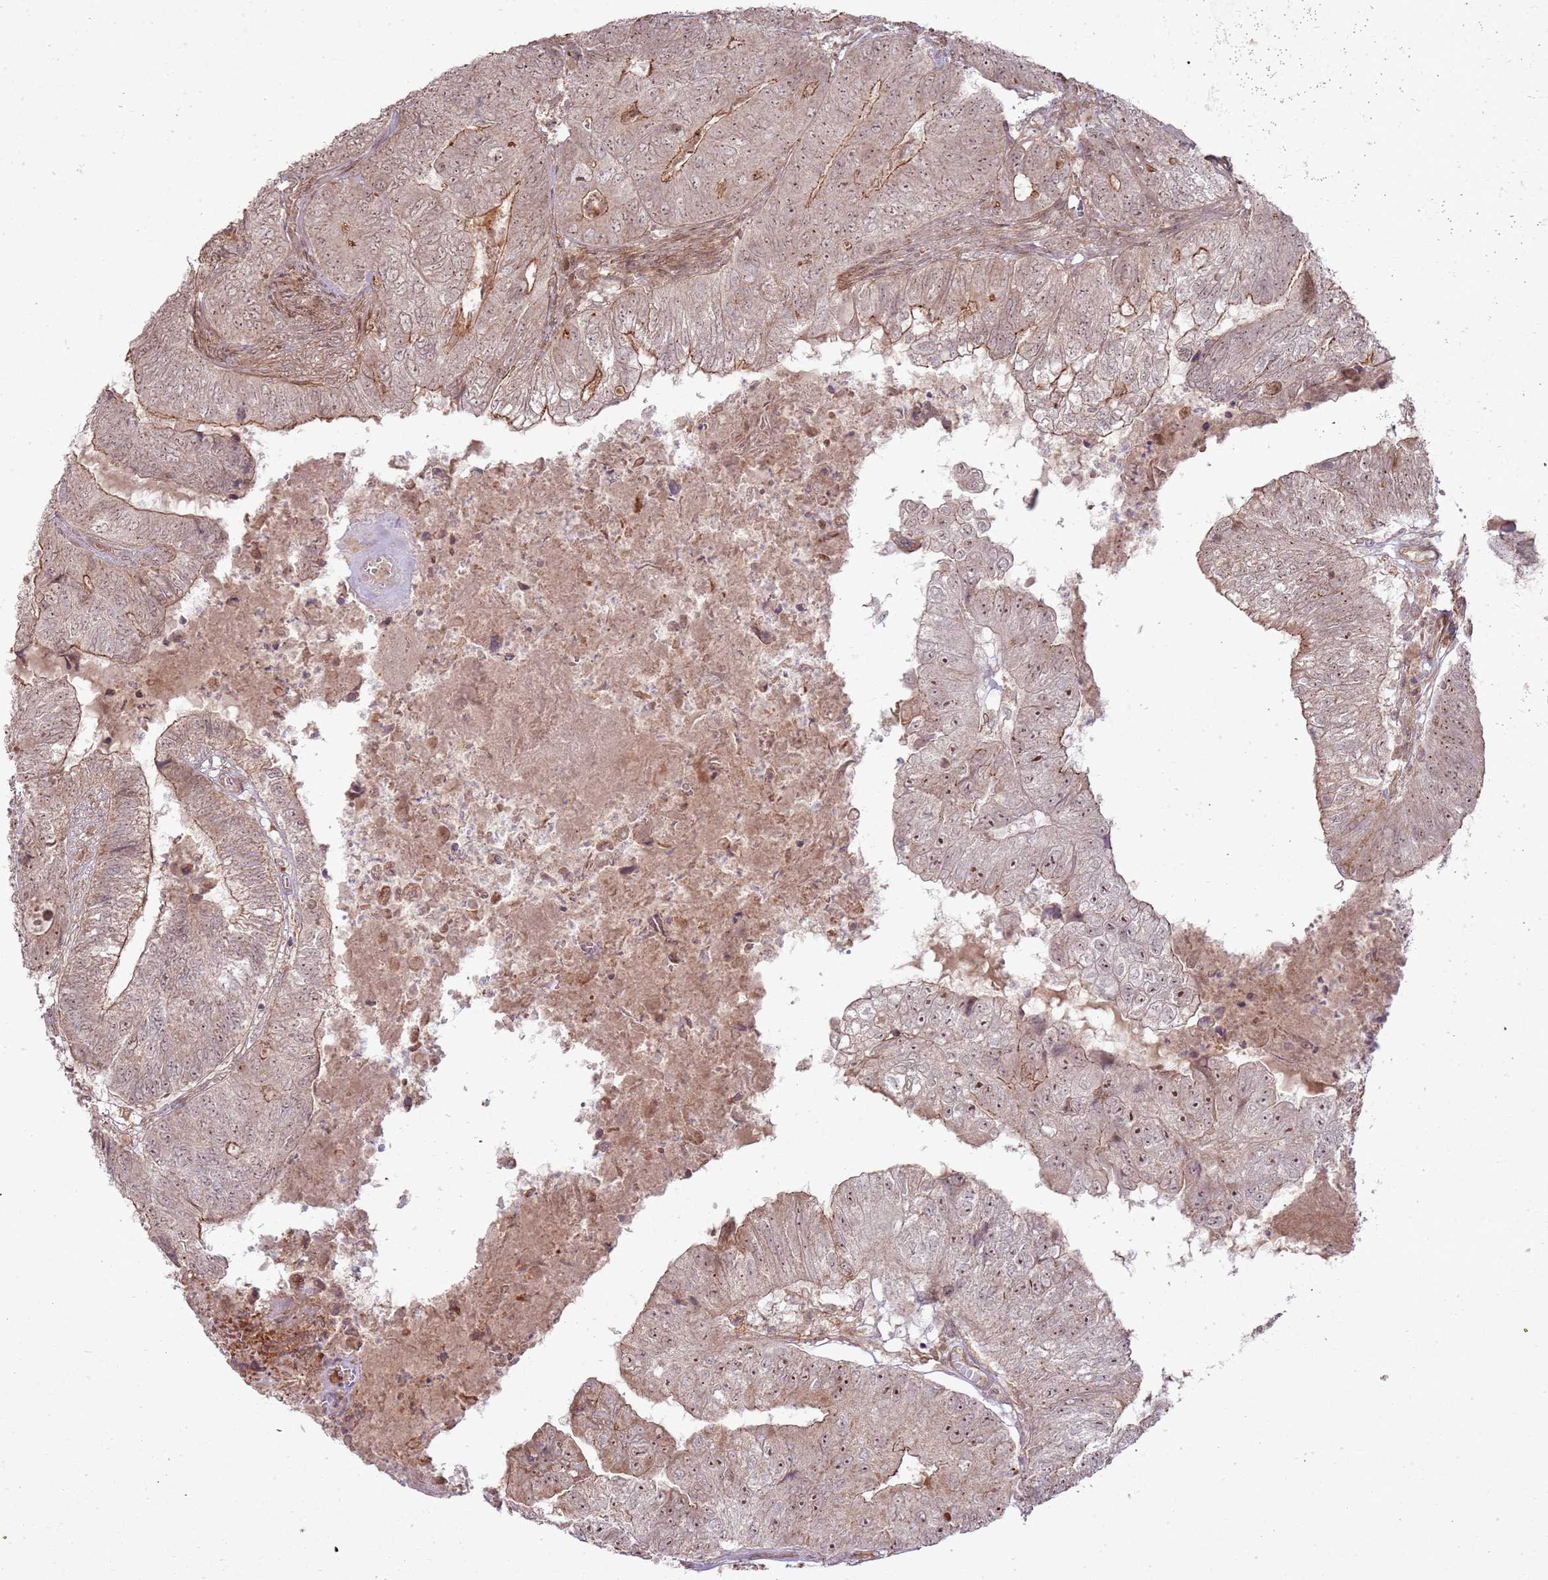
{"staining": {"intensity": "moderate", "quantity": ">75%", "location": "cytoplasmic/membranous,nuclear"}, "tissue": "colorectal cancer", "cell_type": "Tumor cells", "image_type": "cancer", "snomed": [{"axis": "morphology", "description": "Adenocarcinoma, NOS"}, {"axis": "topography", "description": "Colon"}], "caption": "There is medium levels of moderate cytoplasmic/membranous and nuclear expression in tumor cells of colorectal cancer (adenocarcinoma), as demonstrated by immunohistochemical staining (brown color).", "gene": "ZNF623", "patient": {"sex": "female", "age": 67}}